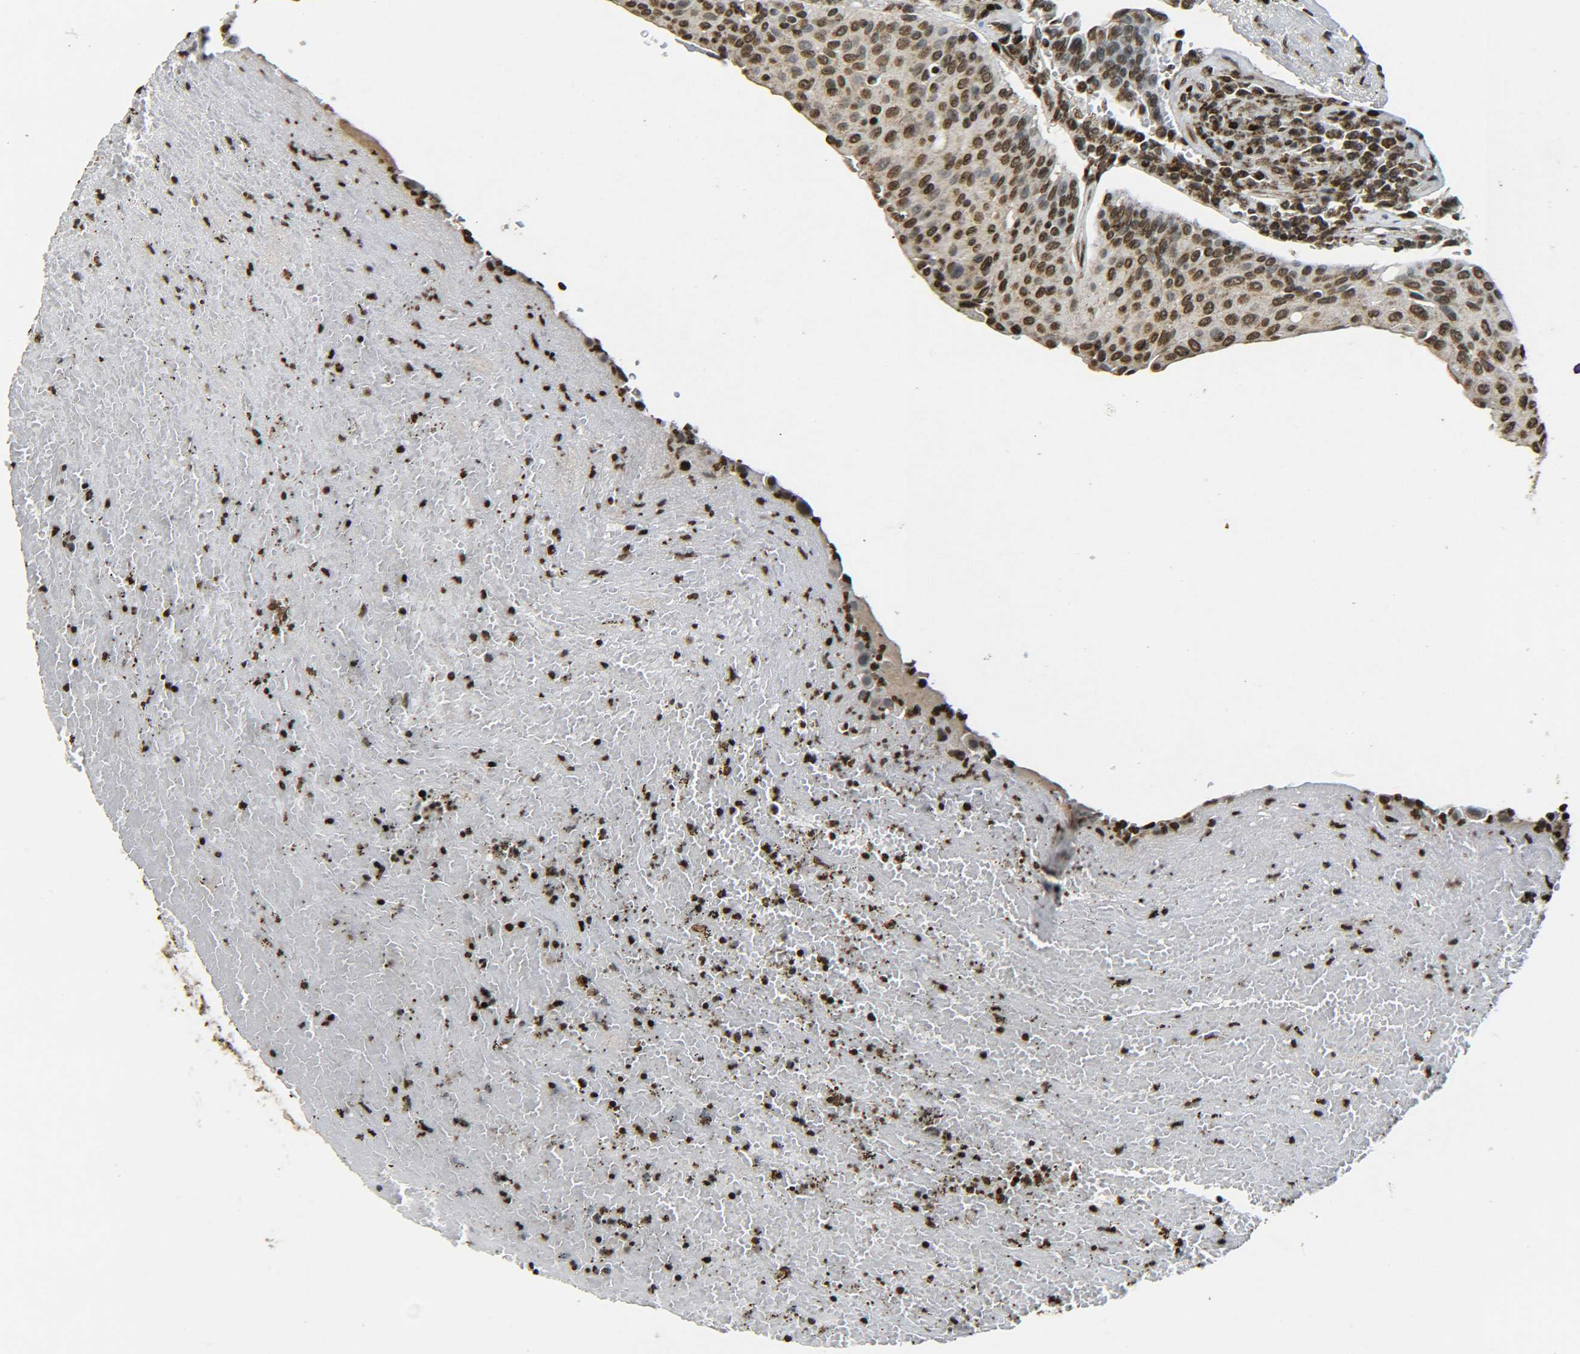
{"staining": {"intensity": "strong", "quantity": ">75%", "location": "nuclear"}, "tissue": "urothelial cancer", "cell_type": "Tumor cells", "image_type": "cancer", "snomed": [{"axis": "morphology", "description": "Urothelial carcinoma, High grade"}, {"axis": "topography", "description": "Urinary bladder"}], "caption": "Approximately >75% of tumor cells in human urothelial carcinoma (high-grade) demonstrate strong nuclear protein expression as visualized by brown immunohistochemical staining.", "gene": "NEUROG2", "patient": {"sex": "male", "age": 66}}